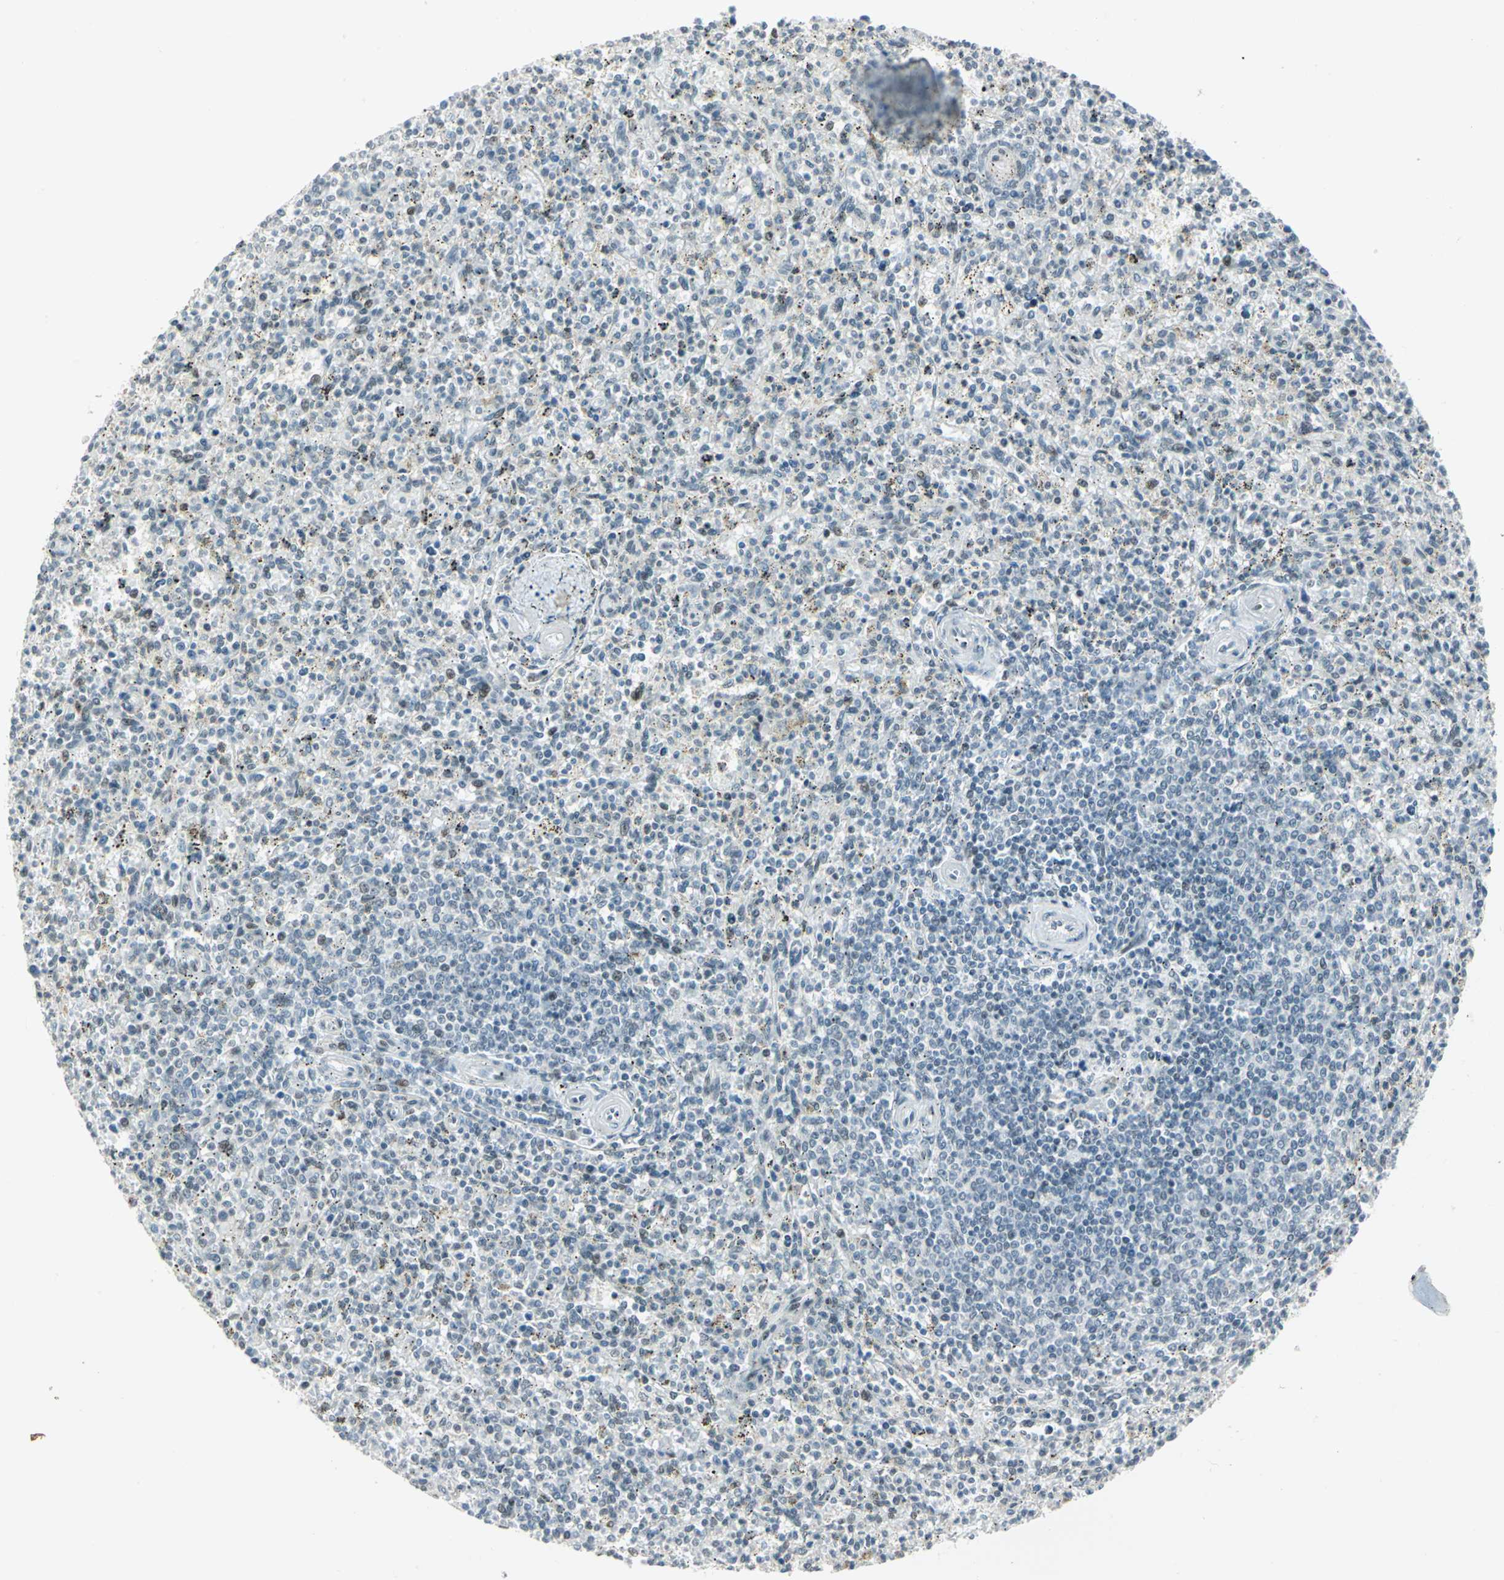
{"staining": {"intensity": "weak", "quantity": "<25%", "location": "nuclear"}, "tissue": "spleen", "cell_type": "Cells in red pulp", "image_type": "normal", "snomed": [{"axis": "morphology", "description": "Normal tissue, NOS"}, {"axis": "topography", "description": "Spleen"}], "caption": "Immunohistochemistry photomicrograph of unremarkable spleen: human spleen stained with DAB reveals no significant protein positivity in cells in red pulp.", "gene": "MTMR10", "patient": {"sex": "male", "age": 72}}